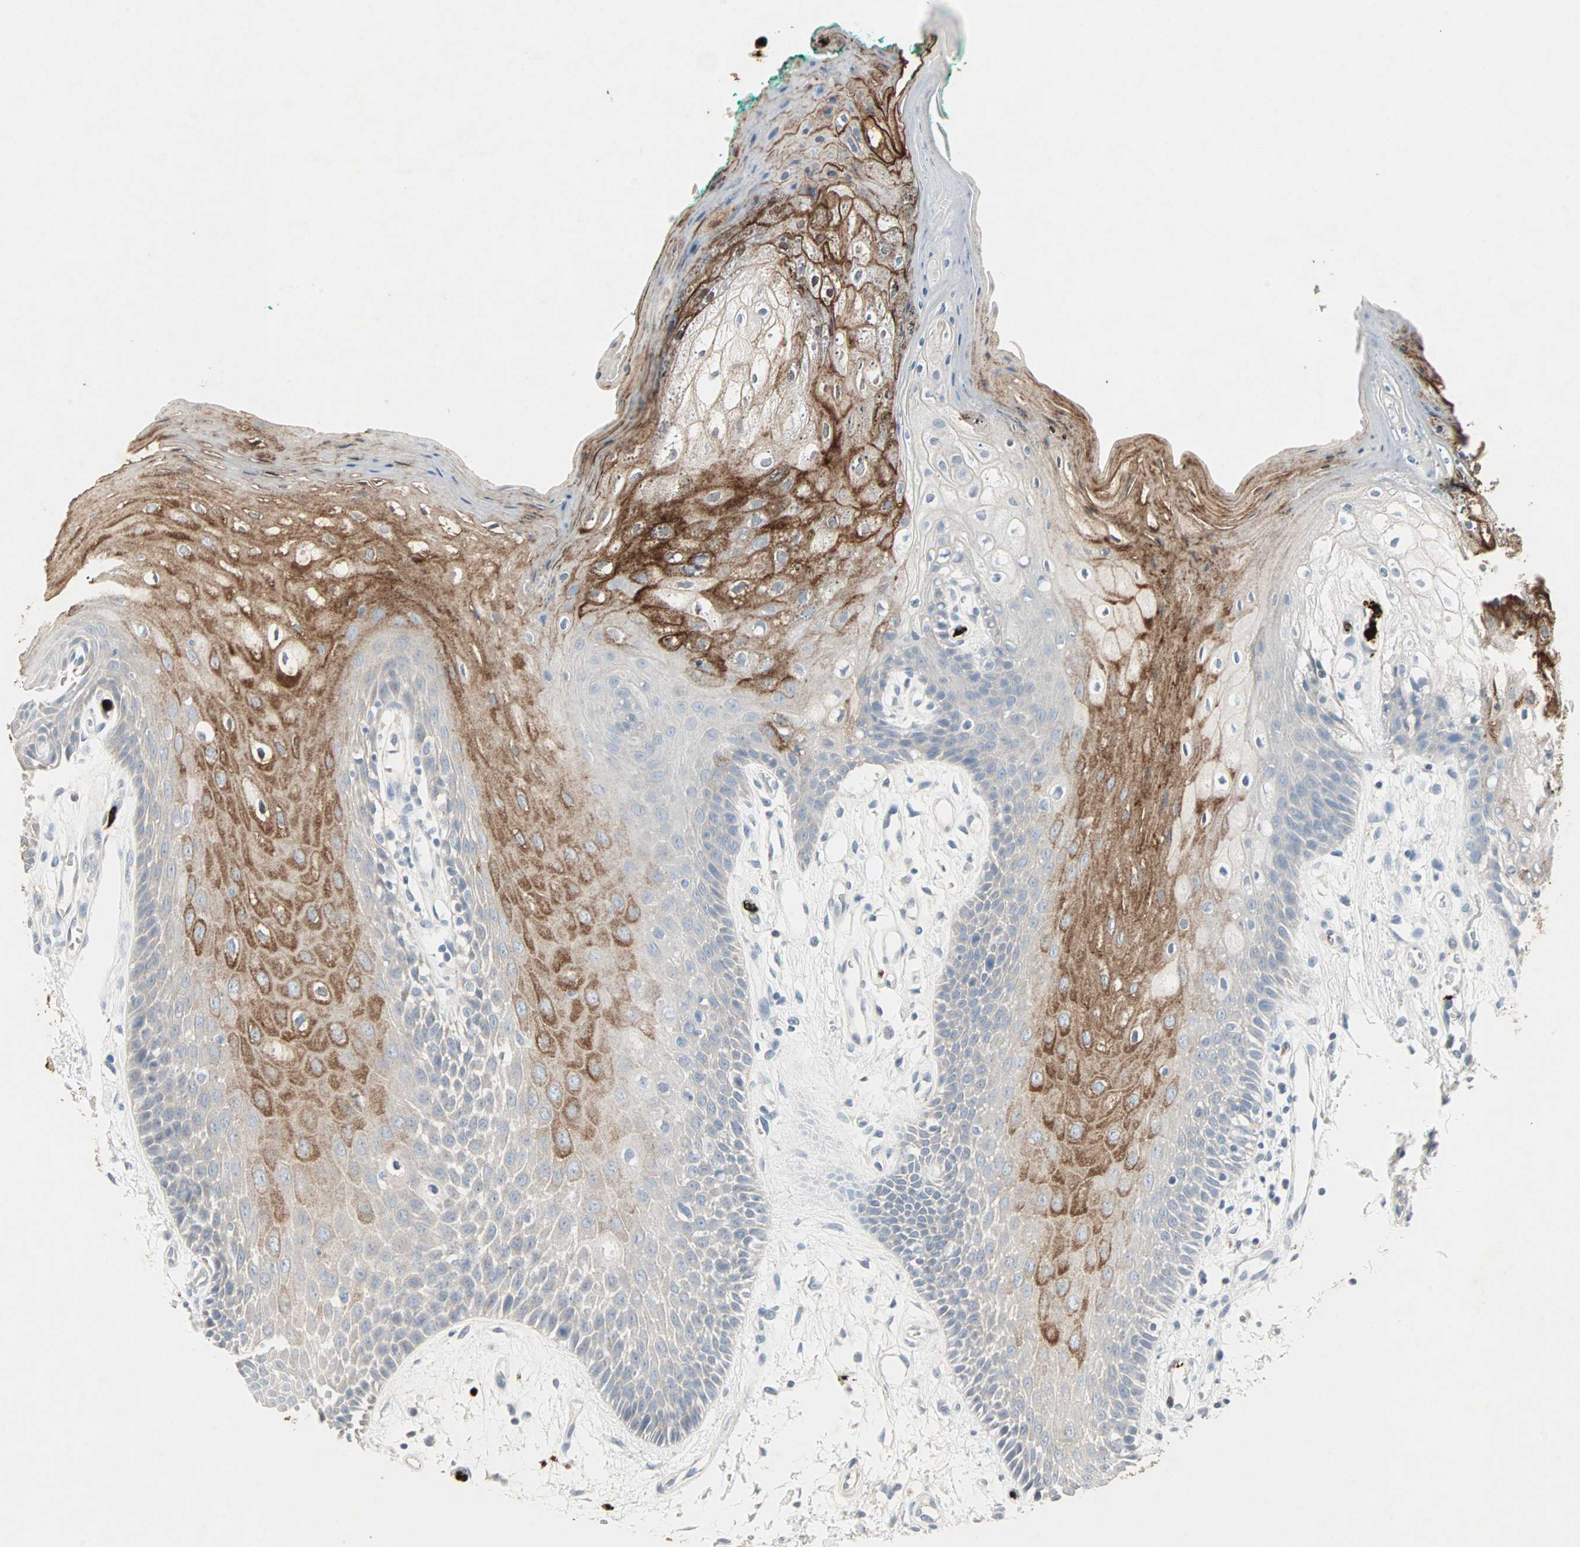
{"staining": {"intensity": "moderate", "quantity": "25%-75%", "location": "cytoplasmic/membranous"}, "tissue": "oral mucosa", "cell_type": "Squamous epithelial cells", "image_type": "normal", "snomed": [{"axis": "morphology", "description": "Normal tissue, NOS"}, {"axis": "morphology", "description": "Squamous cell carcinoma, NOS"}, {"axis": "topography", "description": "Skeletal muscle"}, {"axis": "topography", "description": "Oral tissue"}, {"axis": "topography", "description": "Head-Neck"}], "caption": "Squamous epithelial cells exhibit medium levels of moderate cytoplasmic/membranous expression in approximately 25%-75% of cells in unremarkable human oral mucosa.", "gene": "CEACAM6", "patient": {"sex": "female", "age": 84}}